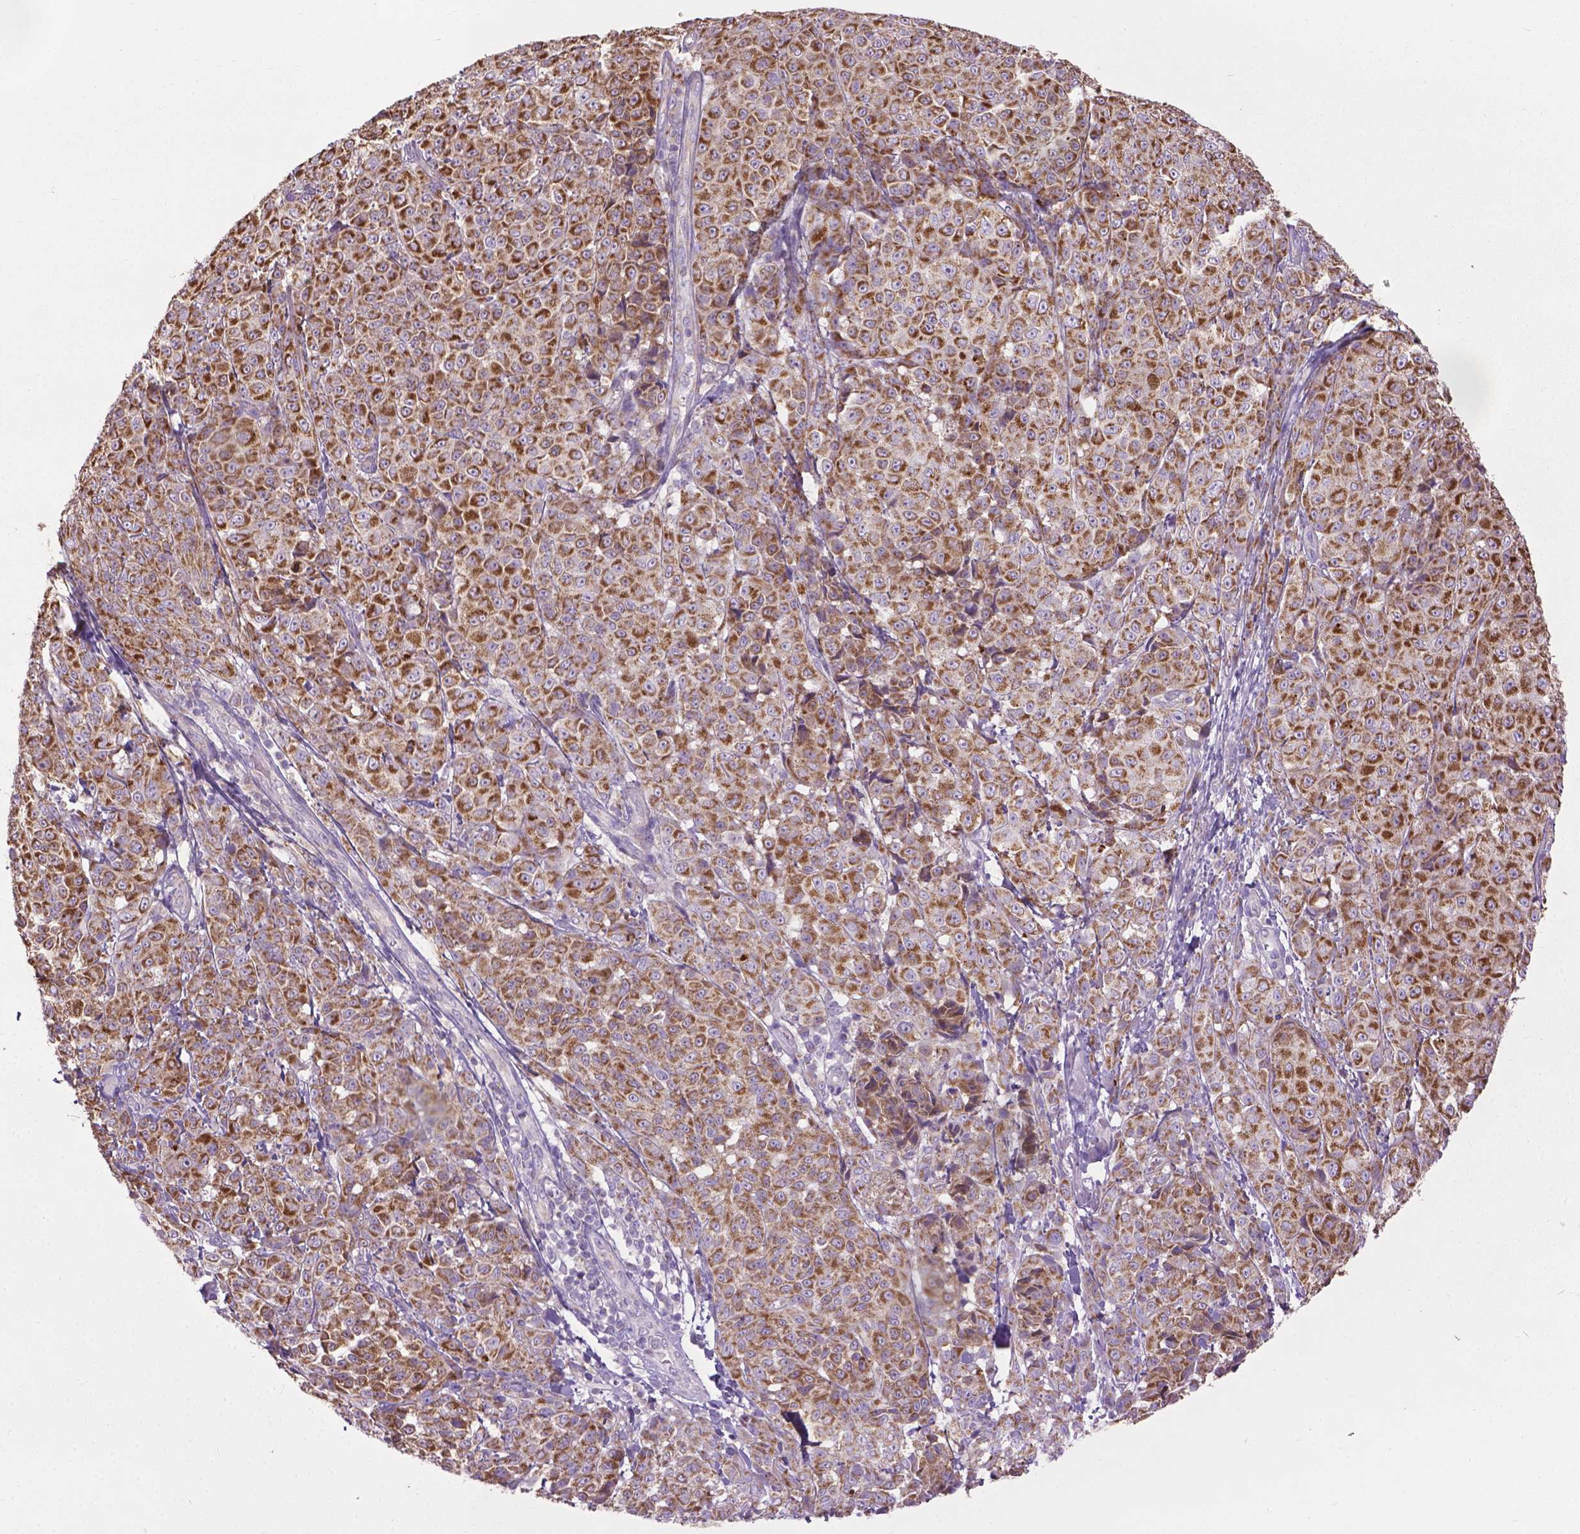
{"staining": {"intensity": "moderate", "quantity": ">75%", "location": "cytoplasmic/membranous"}, "tissue": "melanoma", "cell_type": "Tumor cells", "image_type": "cancer", "snomed": [{"axis": "morphology", "description": "Malignant melanoma, NOS"}, {"axis": "topography", "description": "Skin"}], "caption": "Moderate cytoplasmic/membranous protein expression is seen in approximately >75% of tumor cells in malignant melanoma.", "gene": "VDAC1", "patient": {"sex": "male", "age": 89}}